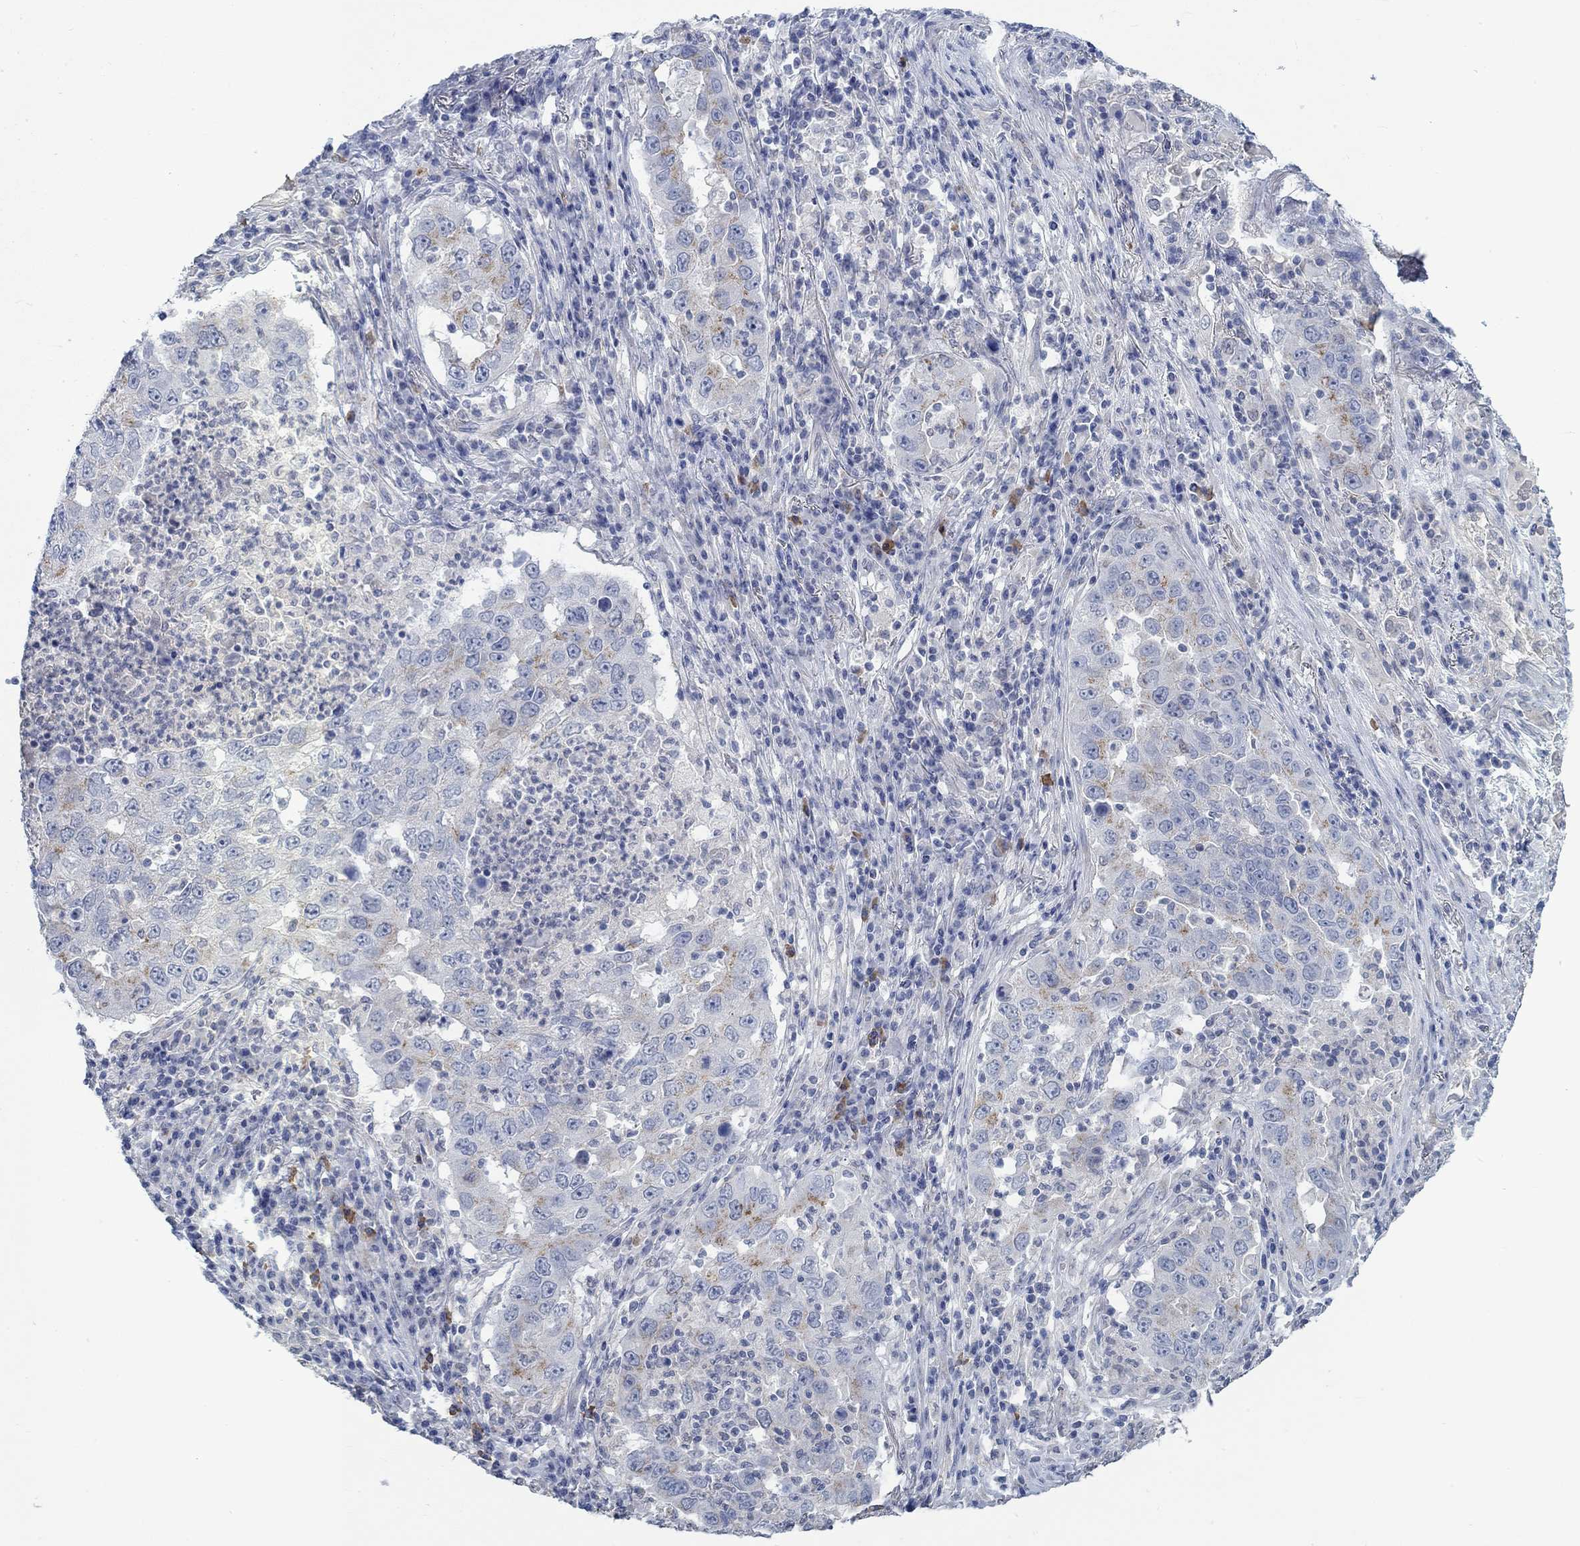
{"staining": {"intensity": "moderate", "quantity": "<25%", "location": "cytoplasmic/membranous"}, "tissue": "lung cancer", "cell_type": "Tumor cells", "image_type": "cancer", "snomed": [{"axis": "morphology", "description": "Adenocarcinoma, NOS"}, {"axis": "topography", "description": "Lung"}], "caption": "Approximately <25% of tumor cells in lung adenocarcinoma reveal moderate cytoplasmic/membranous protein expression as visualized by brown immunohistochemical staining.", "gene": "TEKT4", "patient": {"sex": "male", "age": 73}}